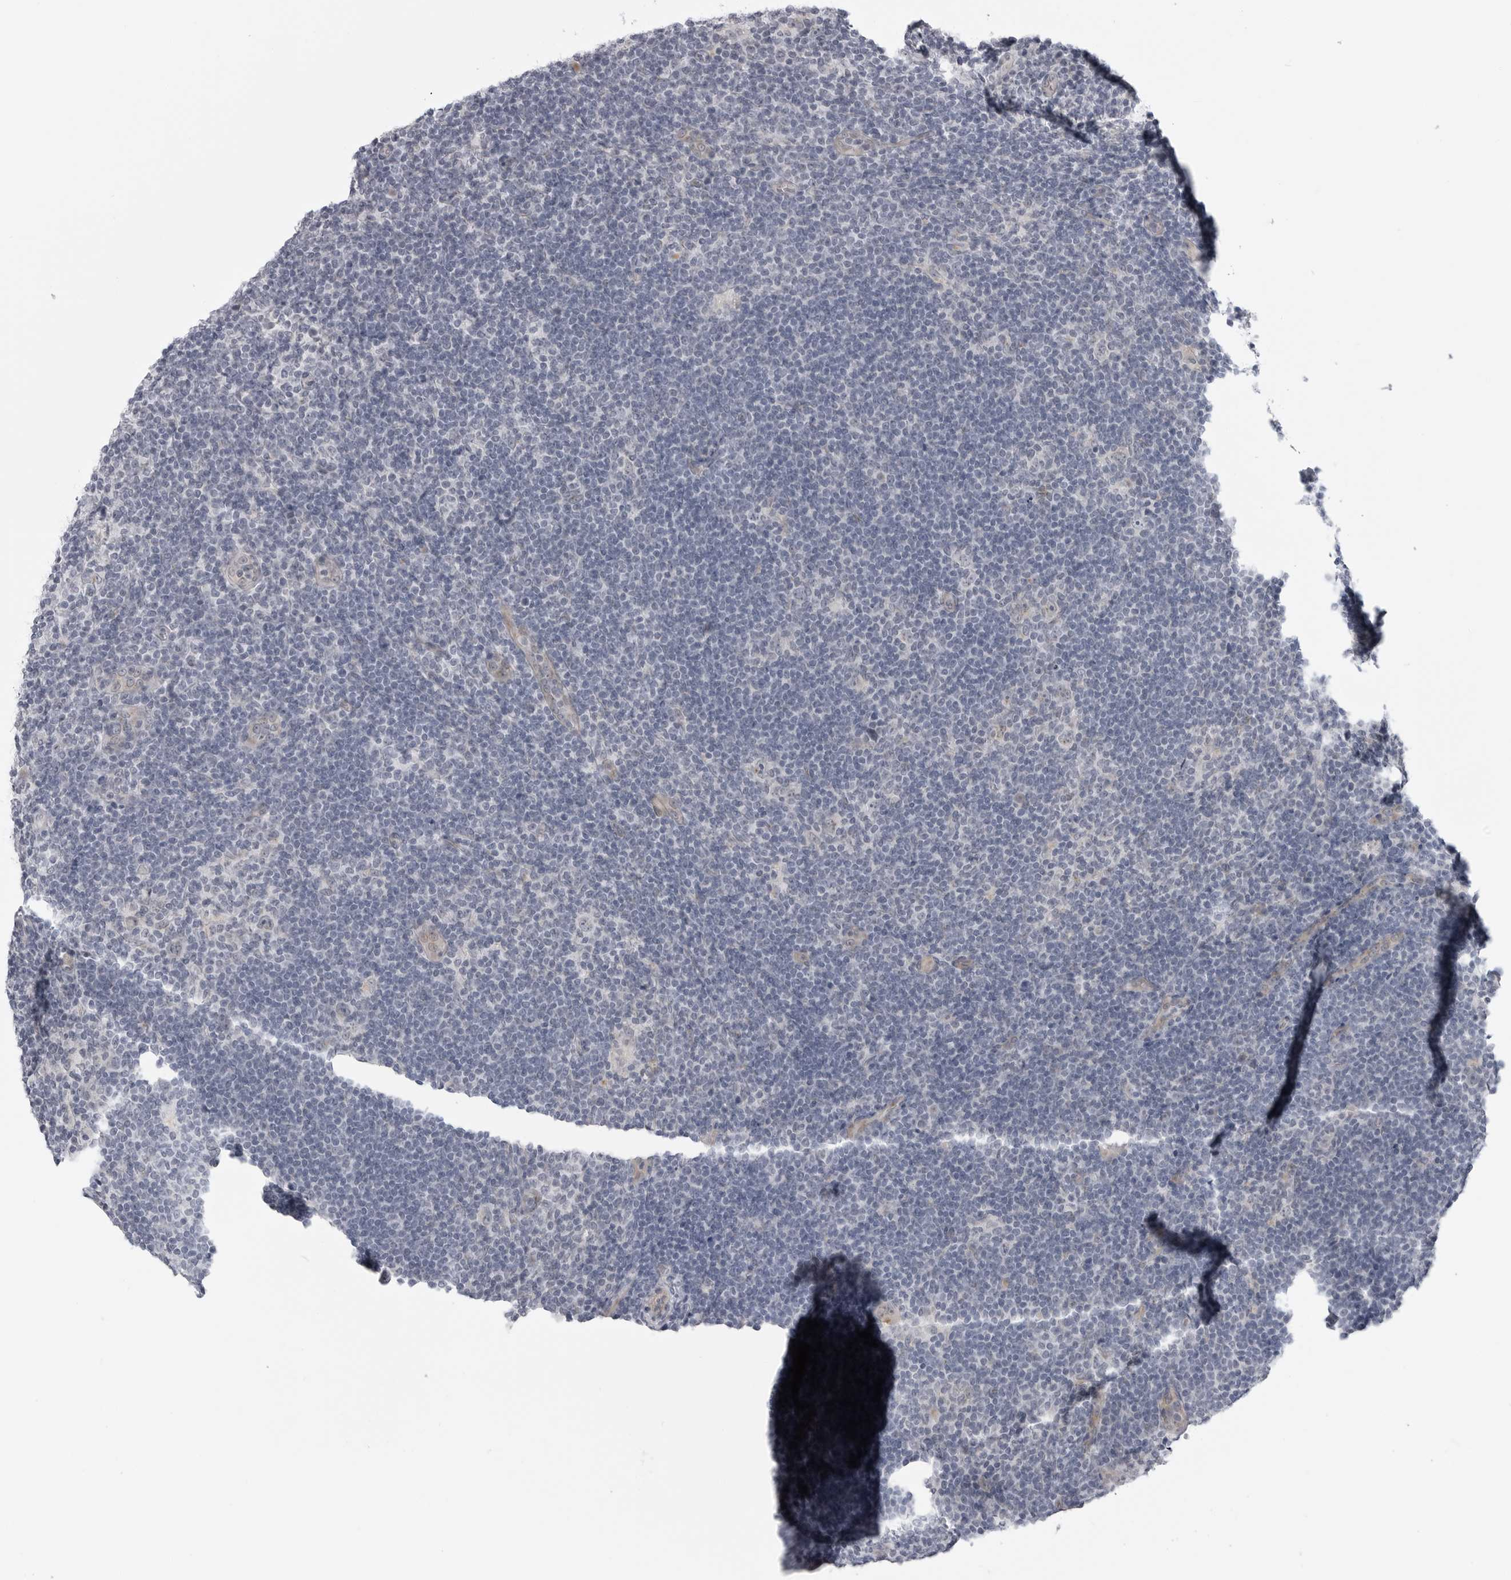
{"staining": {"intensity": "negative", "quantity": "none", "location": "none"}, "tissue": "lymphoma", "cell_type": "Tumor cells", "image_type": "cancer", "snomed": [{"axis": "morphology", "description": "Hodgkin's disease, NOS"}, {"axis": "topography", "description": "Lymph node"}], "caption": "DAB (3,3'-diaminobenzidine) immunohistochemical staining of lymphoma shows no significant expression in tumor cells. (DAB IHC visualized using brightfield microscopy, high magnification).", "gene": "LRRC45", "patient": {"sex": "female", "age": 57}}